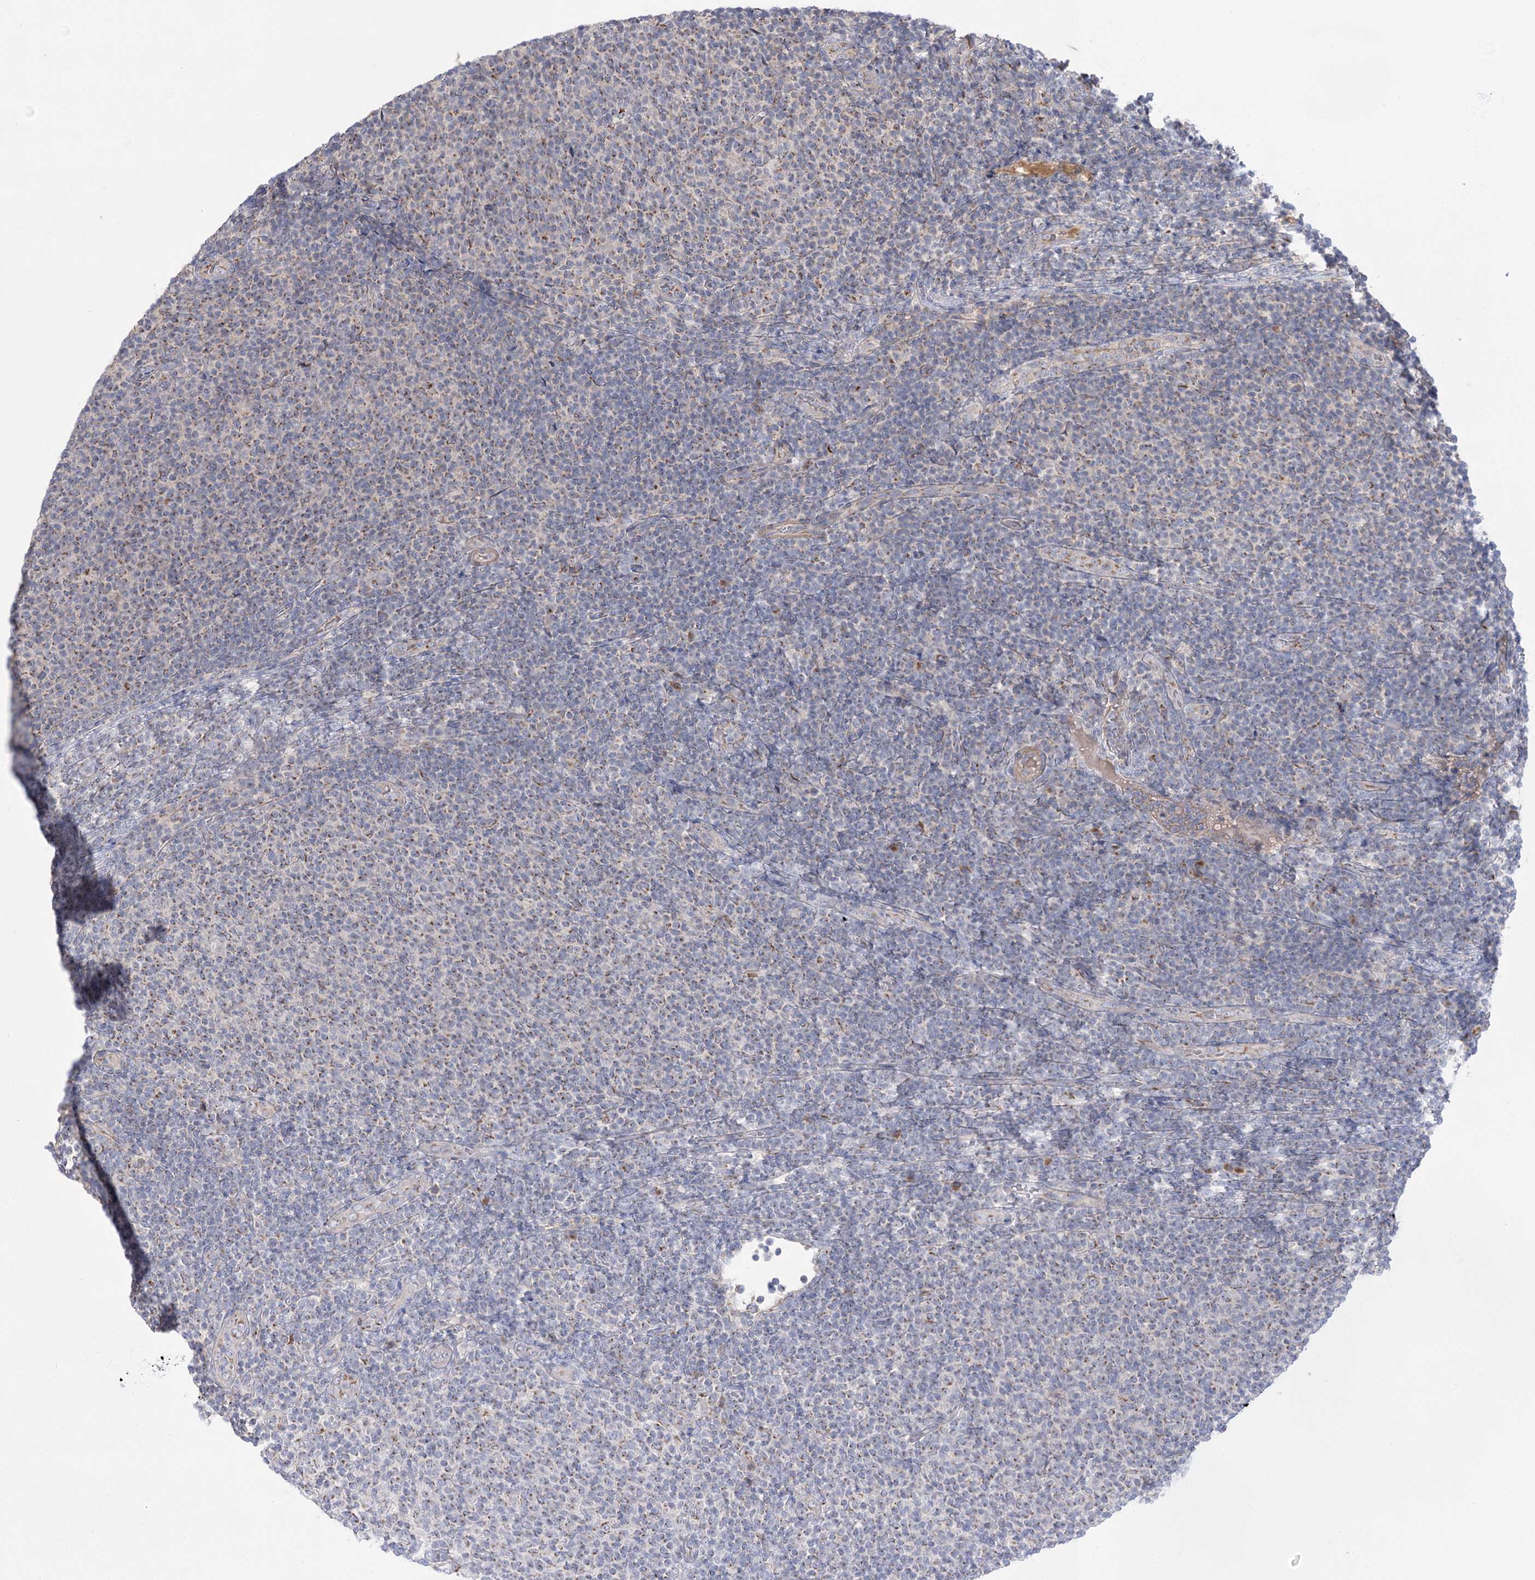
{"staining": {"intensity": "weak", "quantity": "25%-75%", "location": "cytoplasmic/membranous"}, "tissue": "lymphoma", "cell_type": "Tumor cells", "image_type": "cancer", "snomed": [{"axis": "morphology", "description": "Malignant lymphoma, non-Hodgkin's type, Low grade"}, {"axis": "topography", "description": "Lymph node"}], "caption": "DAB (3,3'-diaminobenzidine) immunohistochemical staining of lymphoma displays weak cytoplasmic/membranous protein expression in approximately 25%-75% of tumor cells.", "gene": "GBF1", "patient": {"sex": "male", "age": 66}}